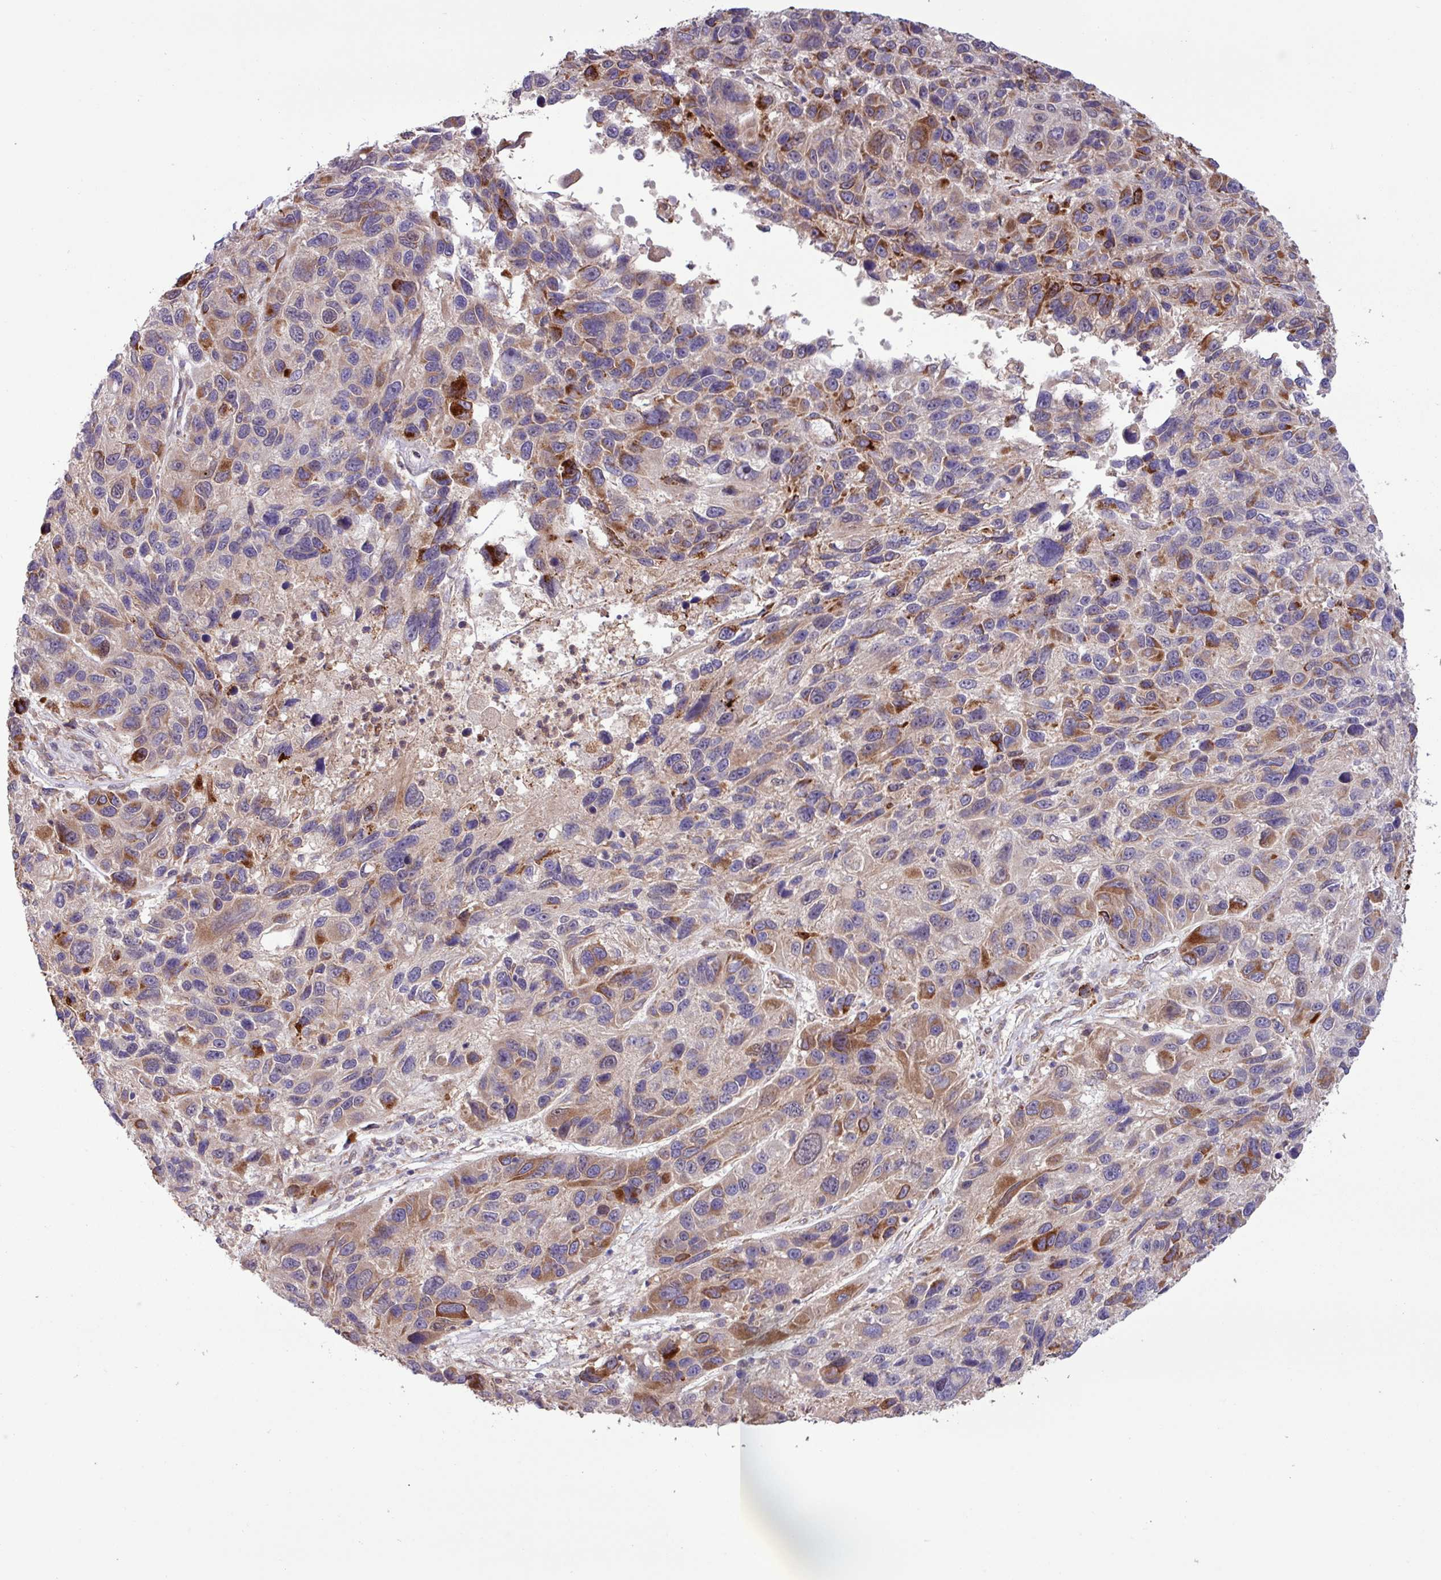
{"staining": {"intensity": "strong", "quantity": "<25%", "location": "cytoplasmic/membranous"}, "tissue": "melanoma", "cell_type": "Tumor cells", "image_type": "cancer", "snomed": [{"axis": "morphology", "description": "Malignant melanoma, NOS"}, {"axis": "topography", "description": "Skin"}], "caption": "Immunohistochemistry (IHC) of malignant melanoma shows medium levels of strong cytoplasmic/membranous expression in about <25% of tumor cells.", "gene": "CNTRL", "patient": {"sex": "male", "age": 53}}